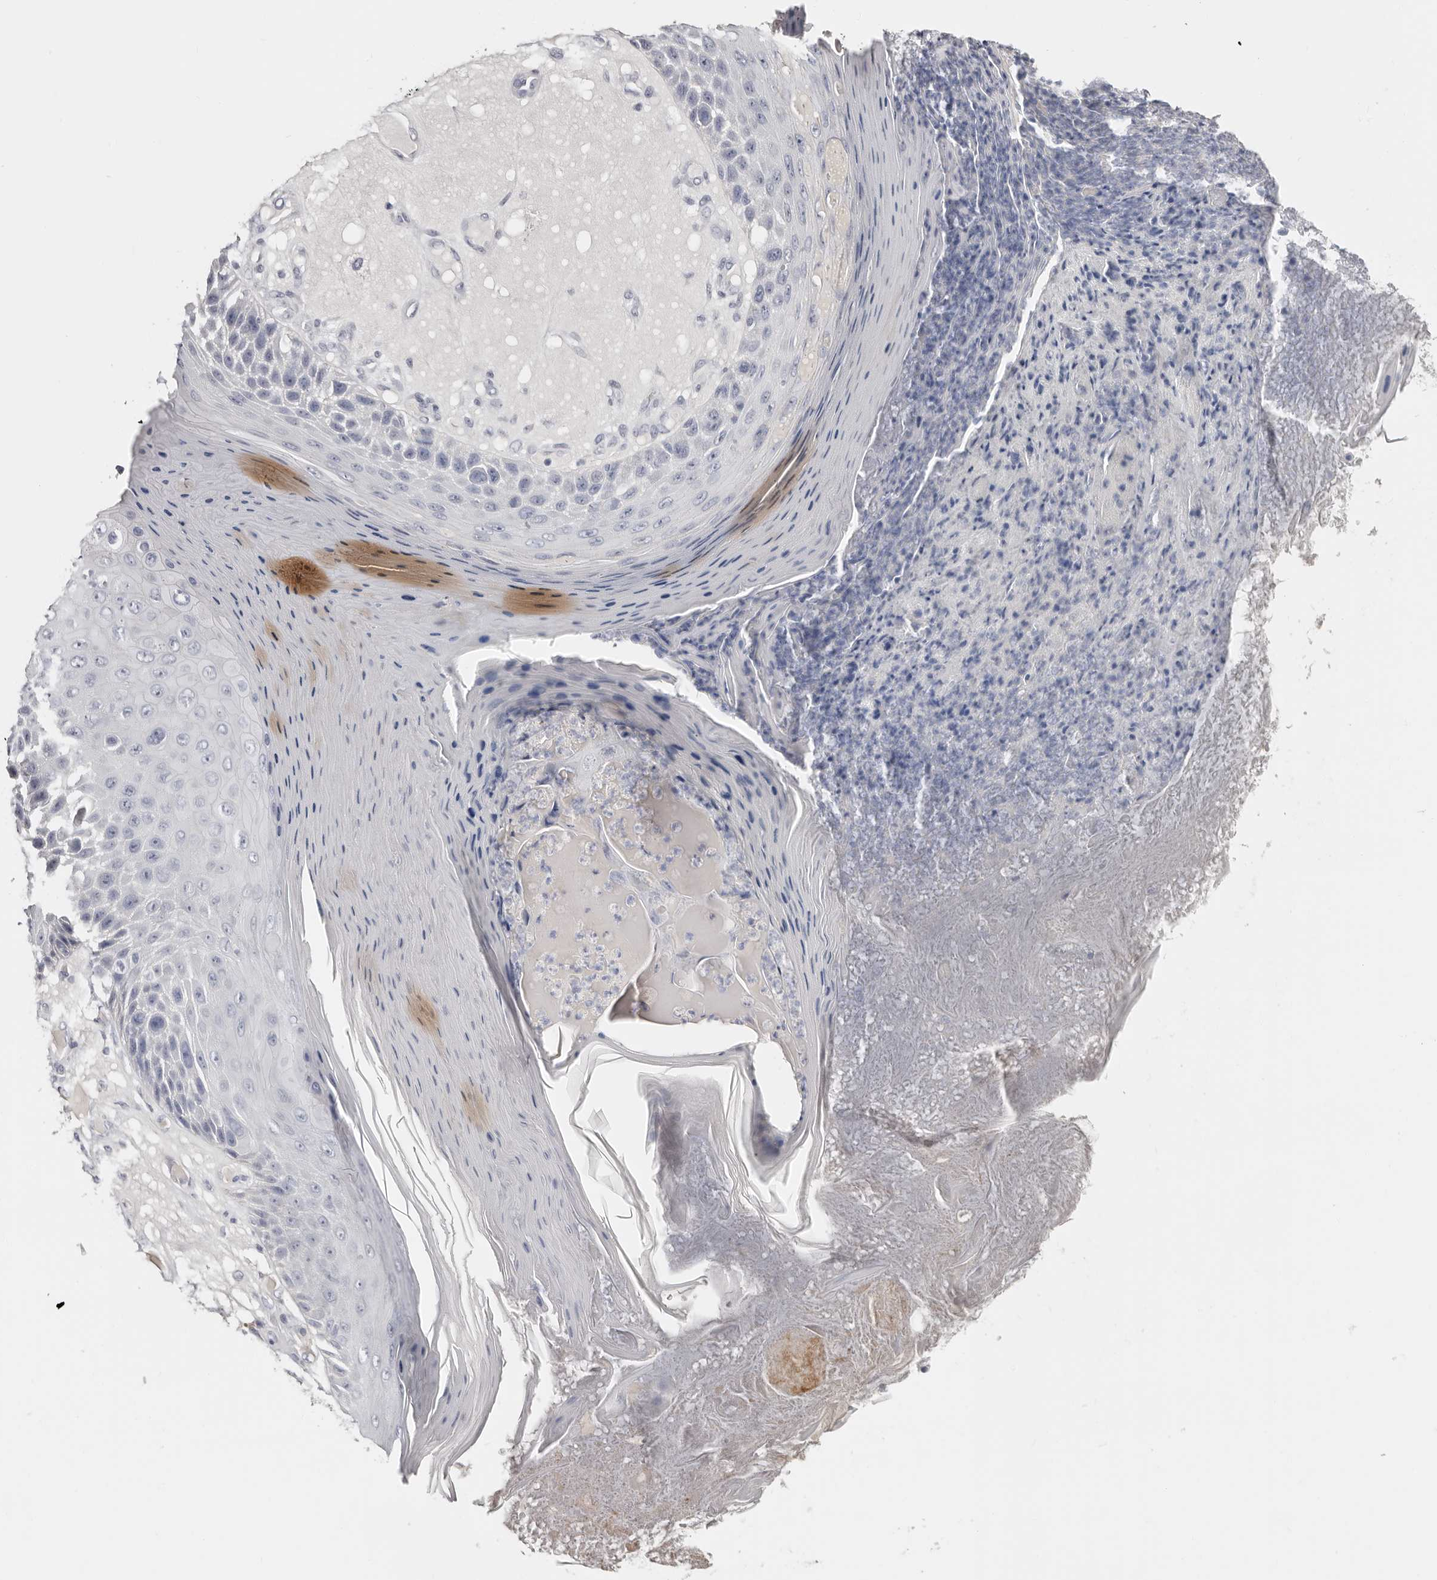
{"staining": {"intensity": "negative", "quantity": "none", "location": "none"}, "tissue": "skin cancer", "cell_type": "Tumor cells", "image_type": "cancer", "snomed": [{"axis": "morphology", "description": "Squamous cell carcinoma, NOS"}, {"axis": "topography", "description": "Skin"}], "caption": "Immunohistochemical staining of human skin squamous cell carcinoma reveals no significant expression in tumor cells. Brightfield microscopy of IHC stained with DAB (brown) and hematoxylin (blue), captured at high magnification.", "gene": "AKNAD1", "patient": {"sex": "female", "age": 88}}